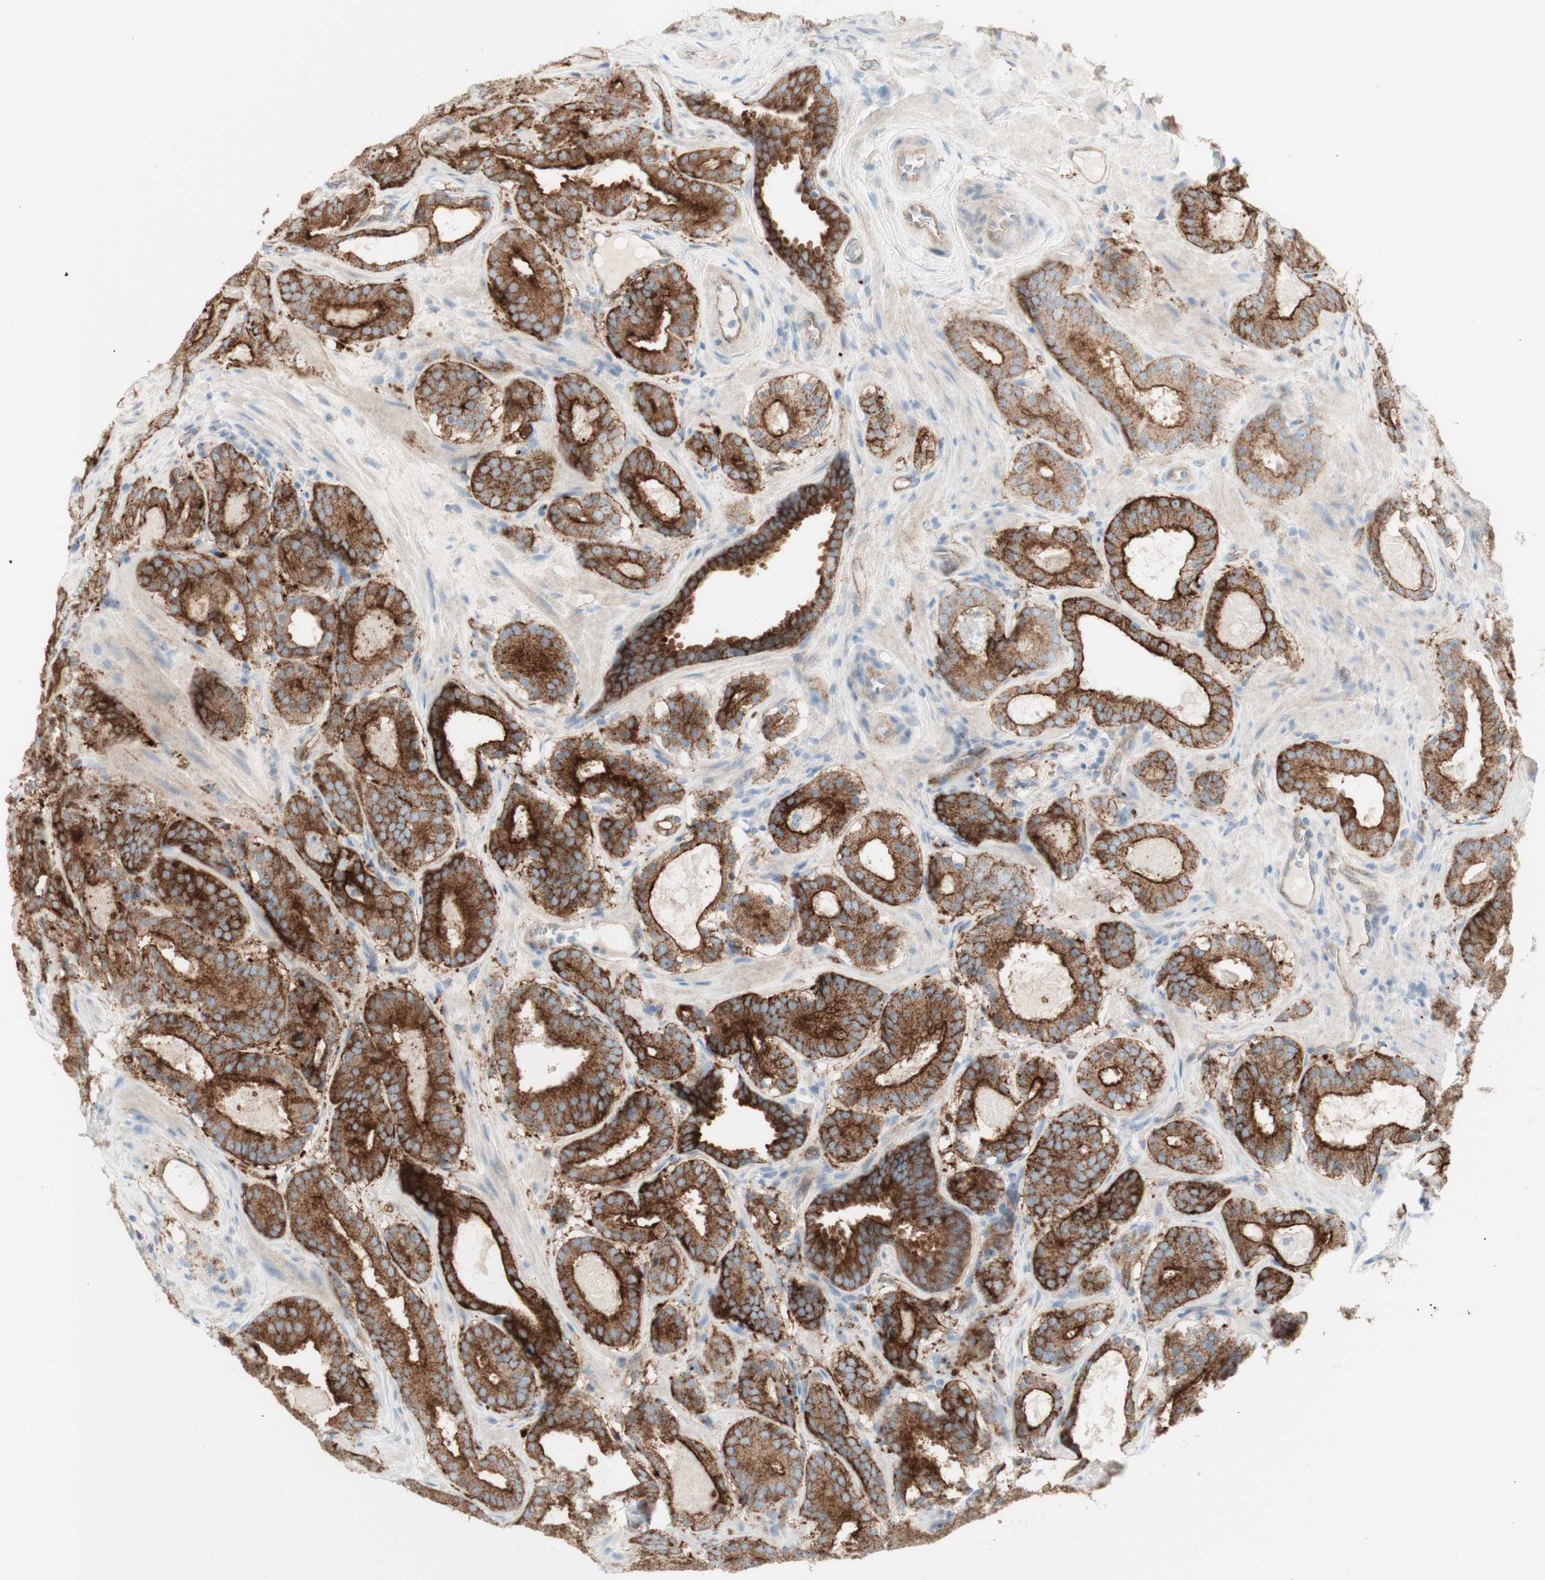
{"staining": {"intensity": "strong", "quantity": "<25%", "location": "cytoplasmic/membranous"}, "tissue": "prostate cancer", "cell_type": "Tumor cells", "image_type": "cancer", "snomed": [{"axis": "morphology", "description": "Adenocarcinoma, Low grade"}, {"axis": "topography", "description": "Prostate"}], "caption": "Brown immunohistochemical staining in human prostate cancer (adenocarcinoma (low-grade)) displays strong cytoplasmic/membranous positivity in about <25% of tumor cells.", "gene": "MYO6", "patient": {"sex": "male", "age": 69}}